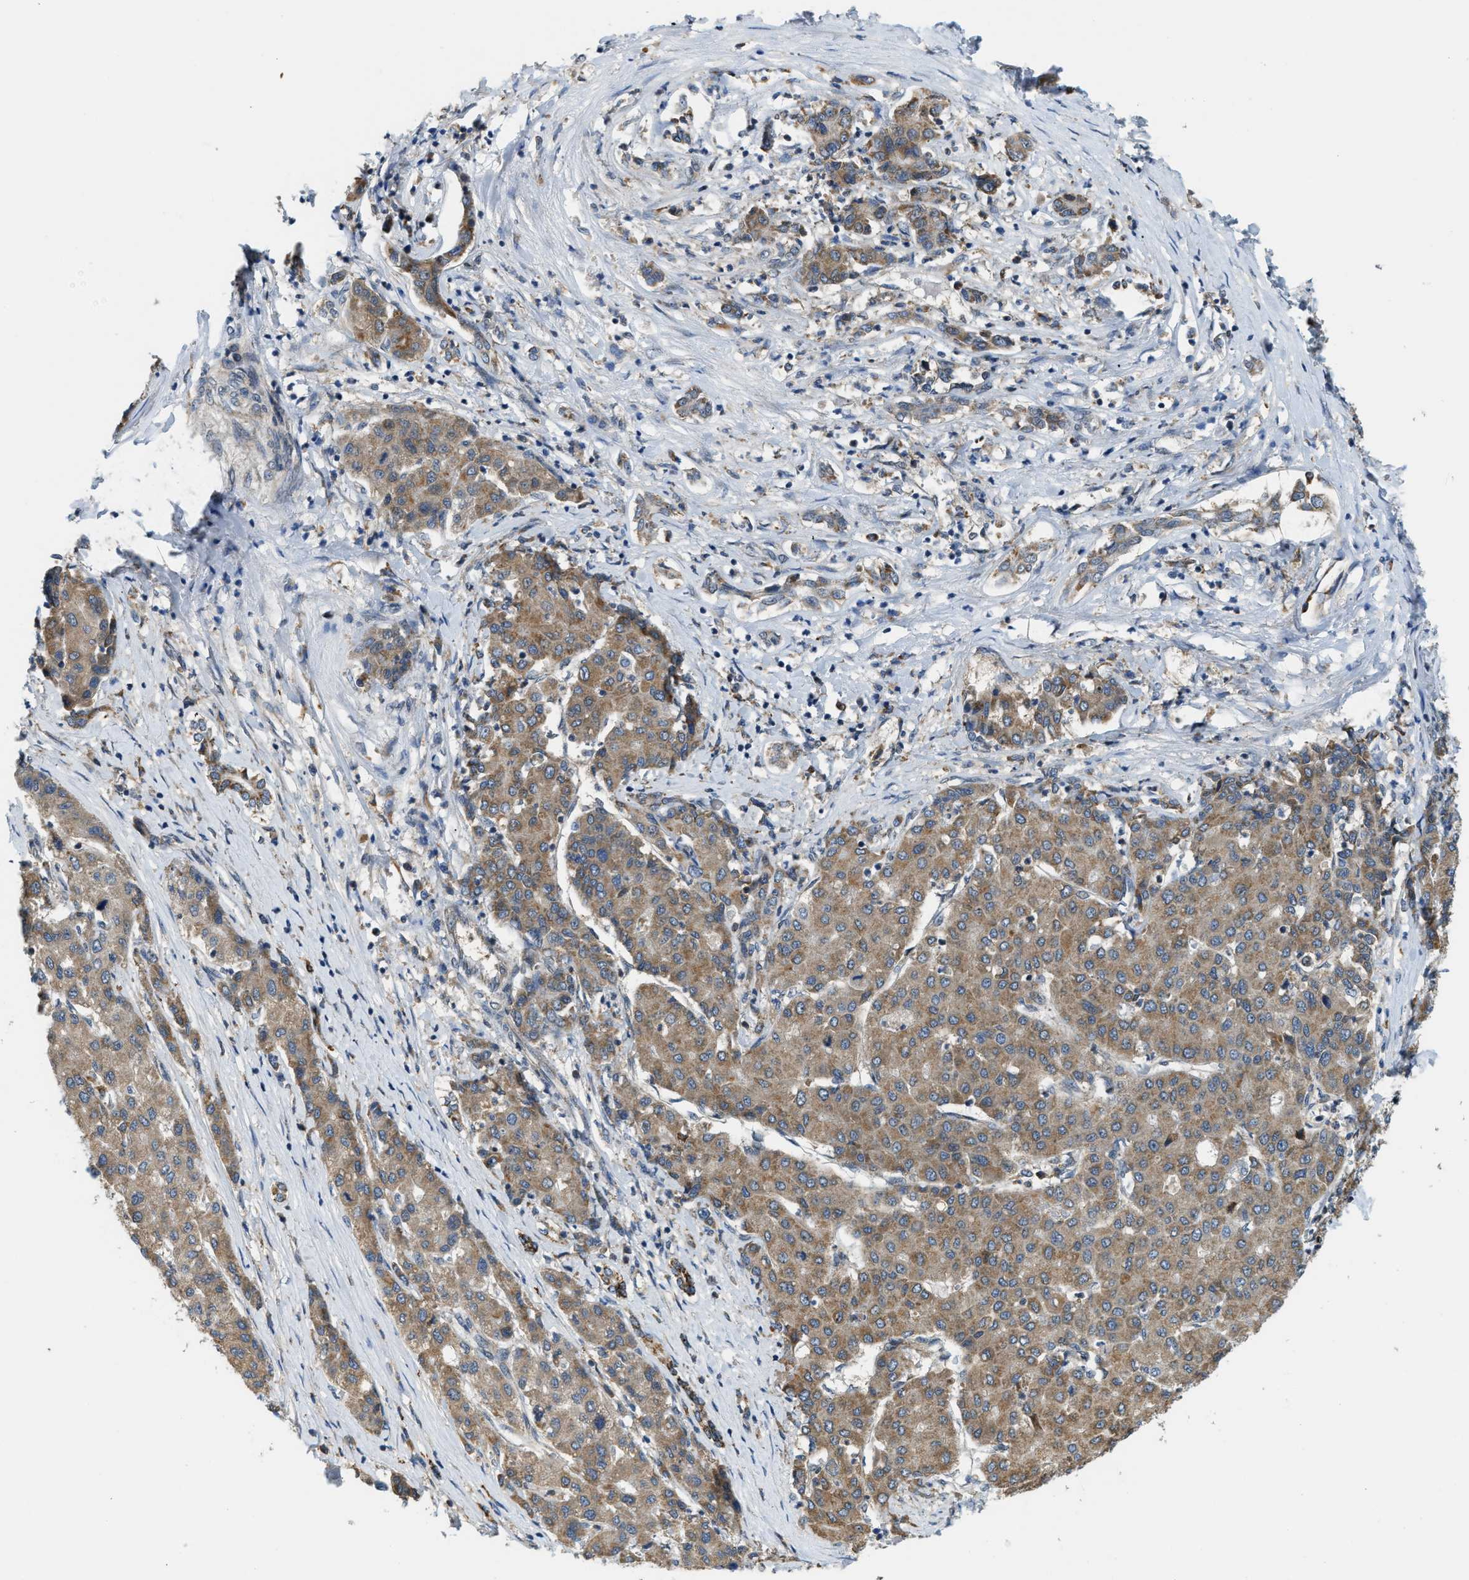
{"staining": {"intensity": "moderate", "quantity": ">75%", "location": "cytoplasmic/membranous"}, "tissue": "liver cancer", "cell_type": "Tumor cells", "image_type": "cancer", "snomed": [{"axis": "morphology", "description": "Carcinoma, Hepatocellular, NOS"}, {"axis": "topography", "description": "Liver"}], "caption": "A micrograph of human liver hepatocellular carcinoma stained for a protein exhibits moderate cytoplasmic/membranous brown staining in tumor cells.", "gene": "STARD3NL", "patient": {"sex": "male", "age": 65}}